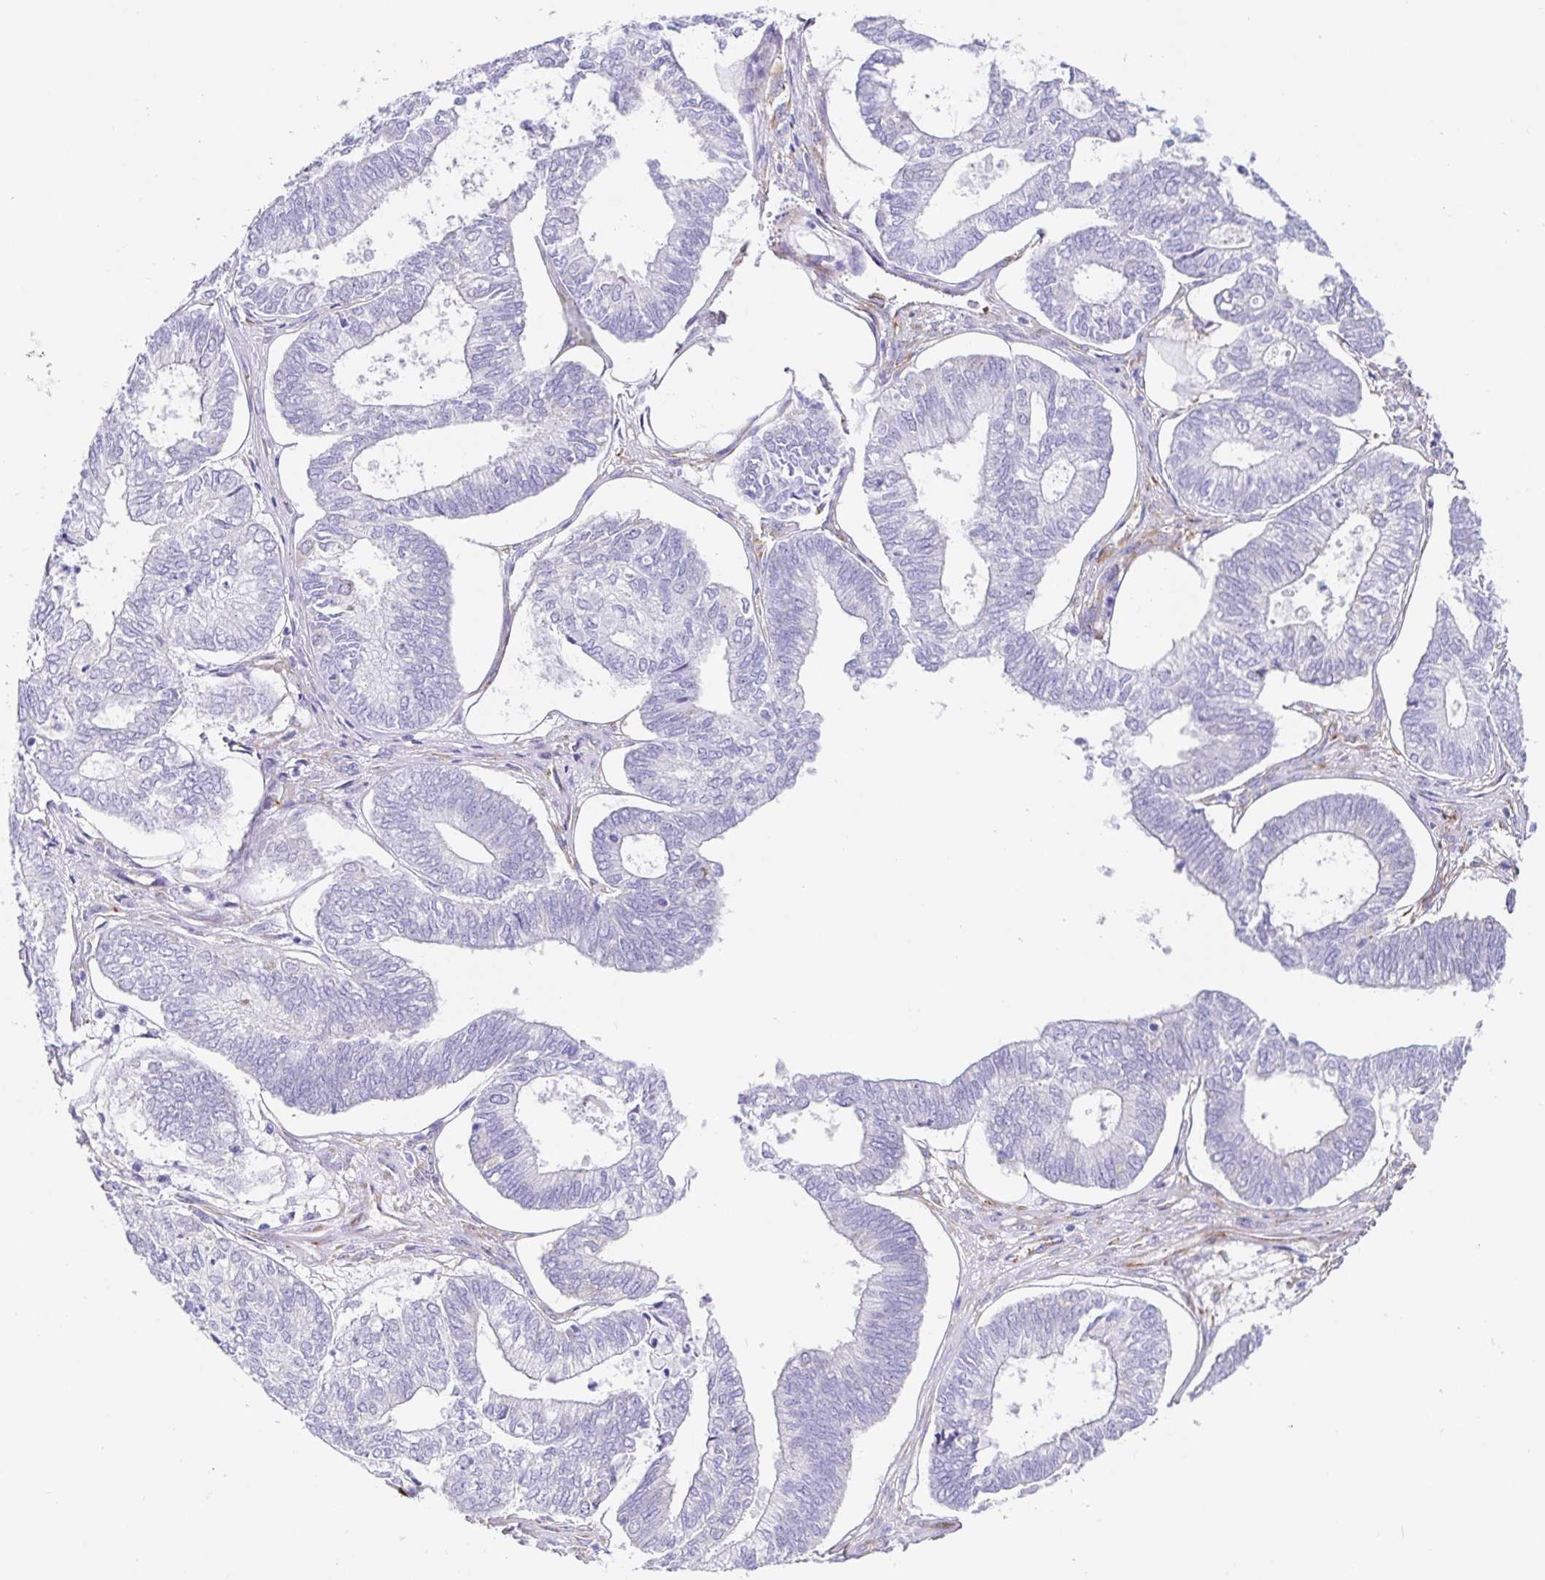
{"staining": {"intensity": "negative", "quantity": "none", "location": "none"}, "tissue": "ovarian cancer", "cell_type": "Tumor cells", "image_type": "cancer", "snomed": [{"axis": "morphology", "description": "Carcinoma, endometroid"}, {"axis": "topography", "description": "Ovary"}], "caption": "Immunohistochemical staining of ovarian endometroid carcinoma displays no significant staining in tumor cells. (DAB (3,3'-diaminobenzidine) immunohistochemistry (IHC), high magnification).", "gene": "DOCK1", "patient": {"sex": "female", "age": 64}}